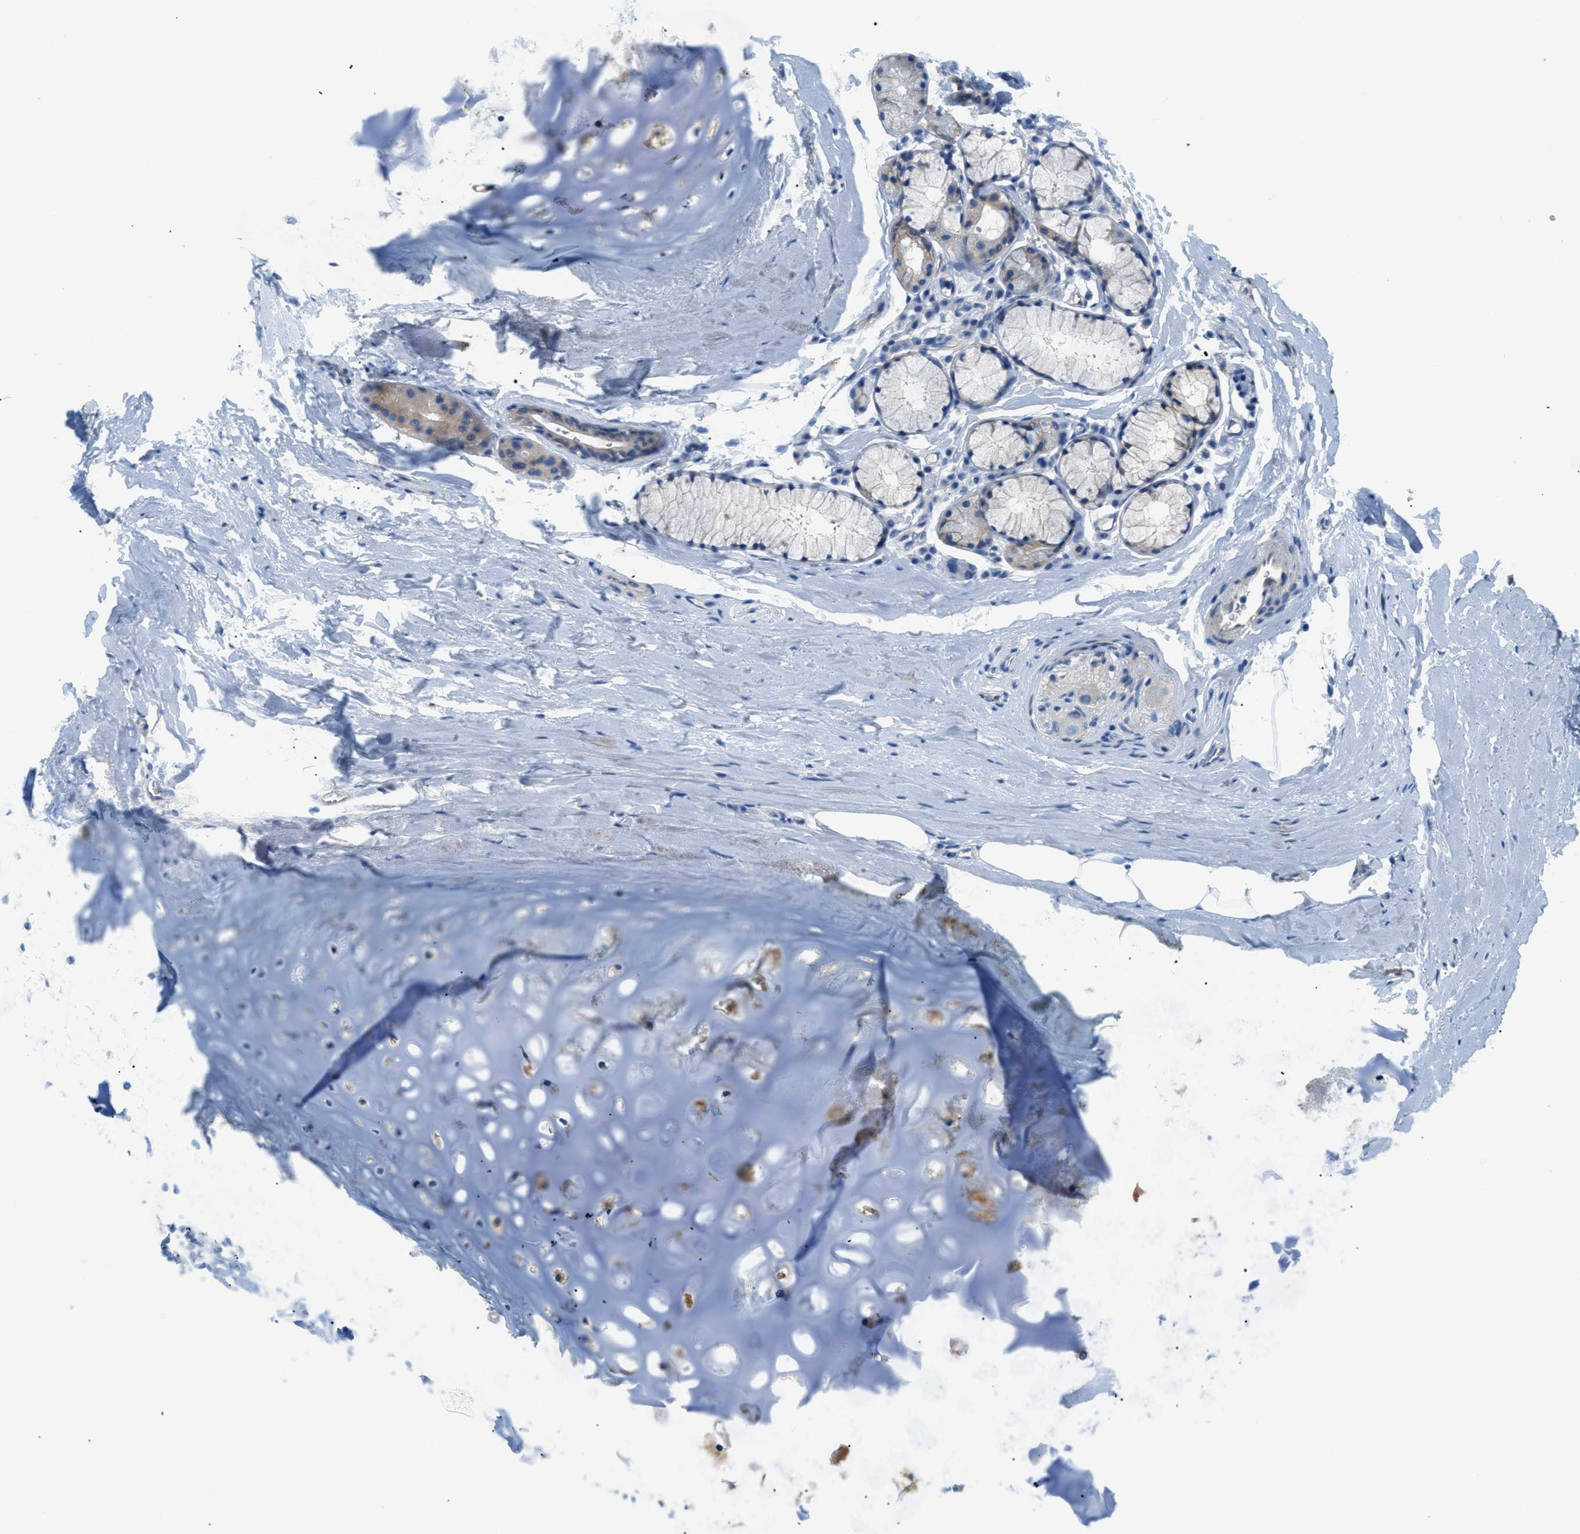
{"staining": {"intensity": "negative", "quantity": "none", "location": "none"}, "tissue": "adipose tissue", "cell_type": "Adipocytes", "image_type": "normal", "snomed": [{"axis": "morphology", "description": "Normal tissue, NOS"}, {"axis": "topography", "description": "Cartilage tissue"}, {"axis": "topography", "description": "Bronchus"}], "caption": "The photomicrograph displays no staining of adipocytes in benign adipose tissue. (IHC, brightfield microscopy, high magnification).", "gene": "ORAI1", "patient": {"sex": "female", "age": 73}}